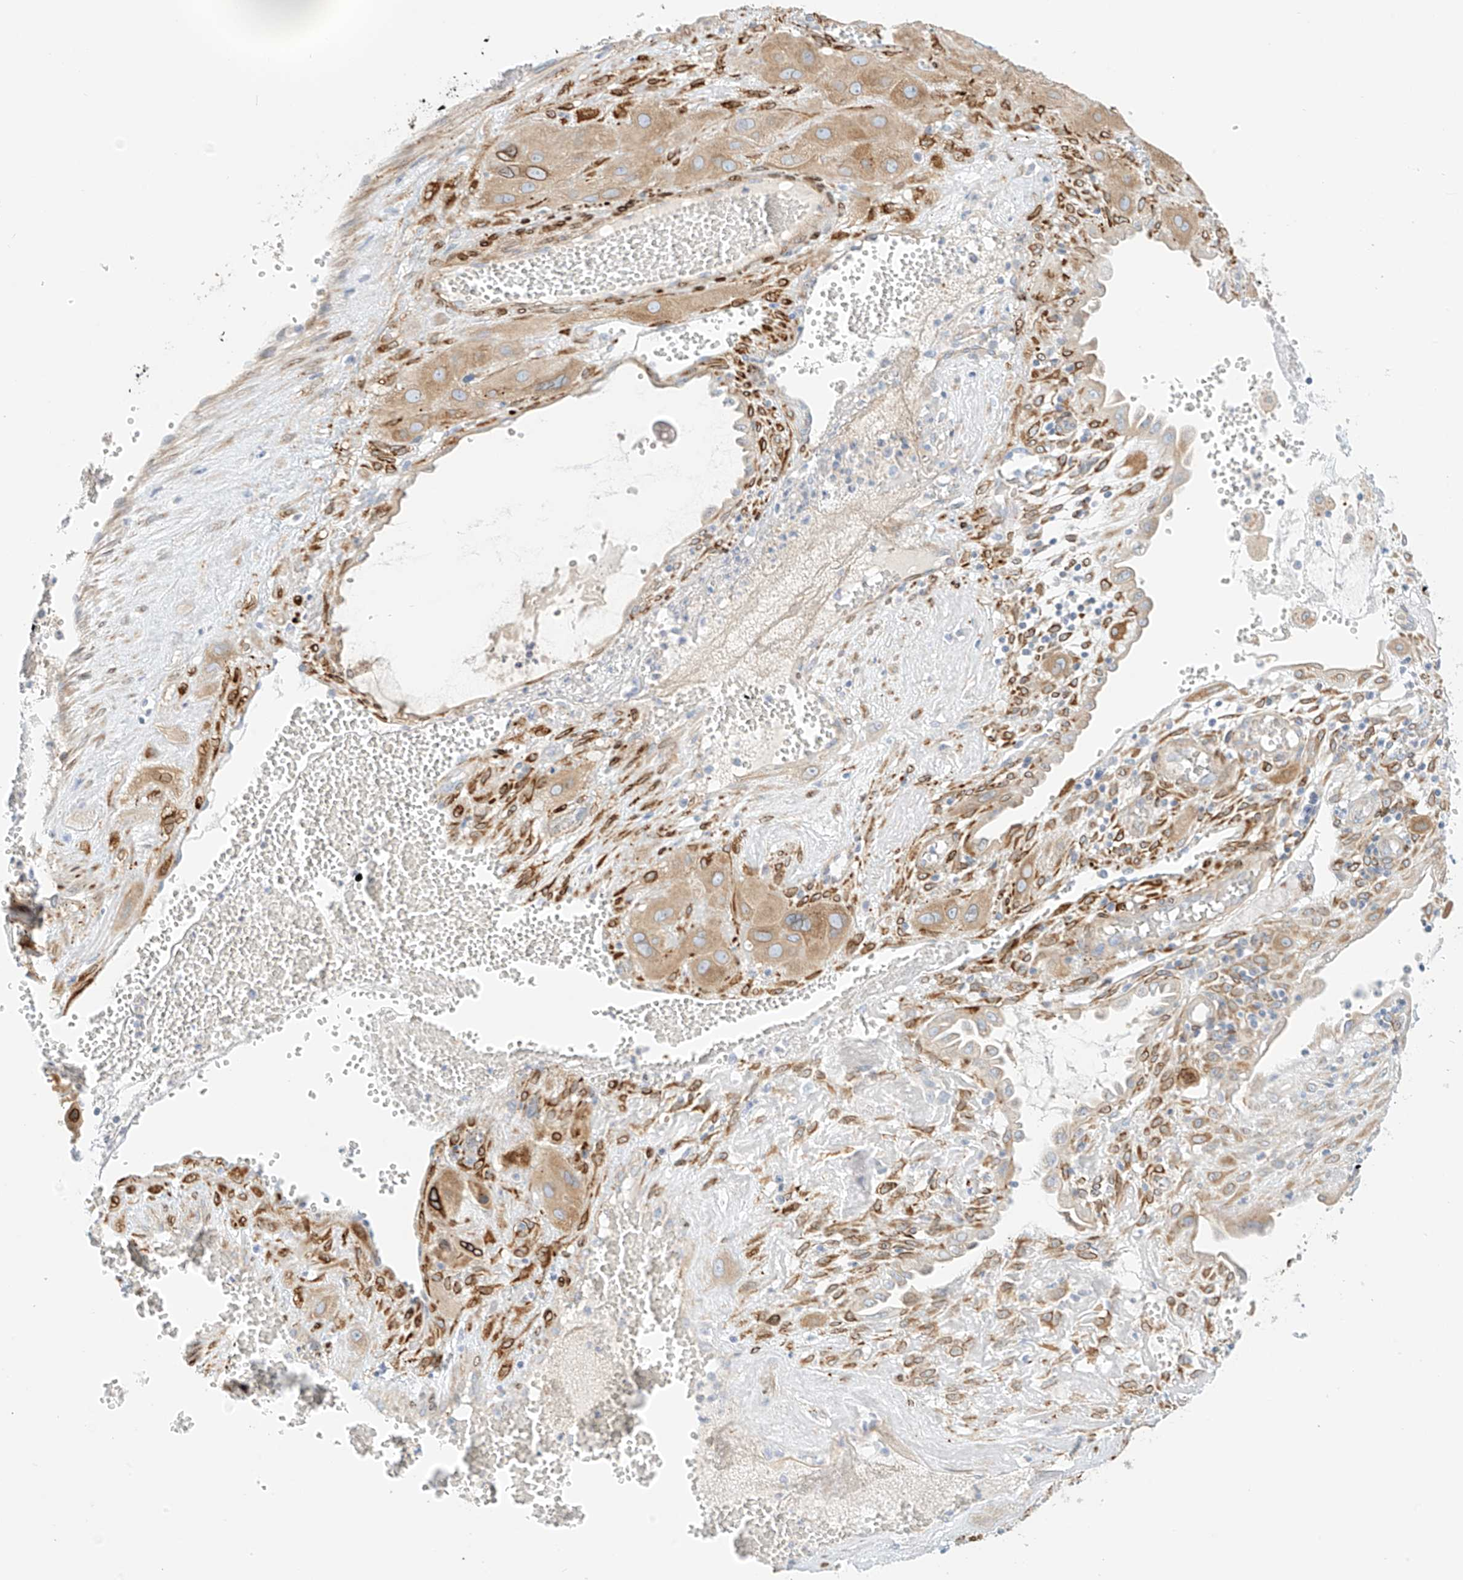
{"staining": {"intensity": "moderate", "quantity": ">75%", "location": "cytoplasmic/membranous"}, "tissue": "cervical cancer", "cell_type": "Tumor cells", "image_type": "cancer", "snomed": [{"axis": "morphology", "description": "Squamous cell carcinoma, NOS"}, {"axis": "topography", "description": "Cervix"}], "caption": "Immunohistochemical staining of human squamous cell carcinoma (cervical) reveals moderate cytoplasmic/membranous protein staining in about >75% of tumor cells.", "gene": "PCYOX1", "patient": {"sex": "female", "age": 34}}